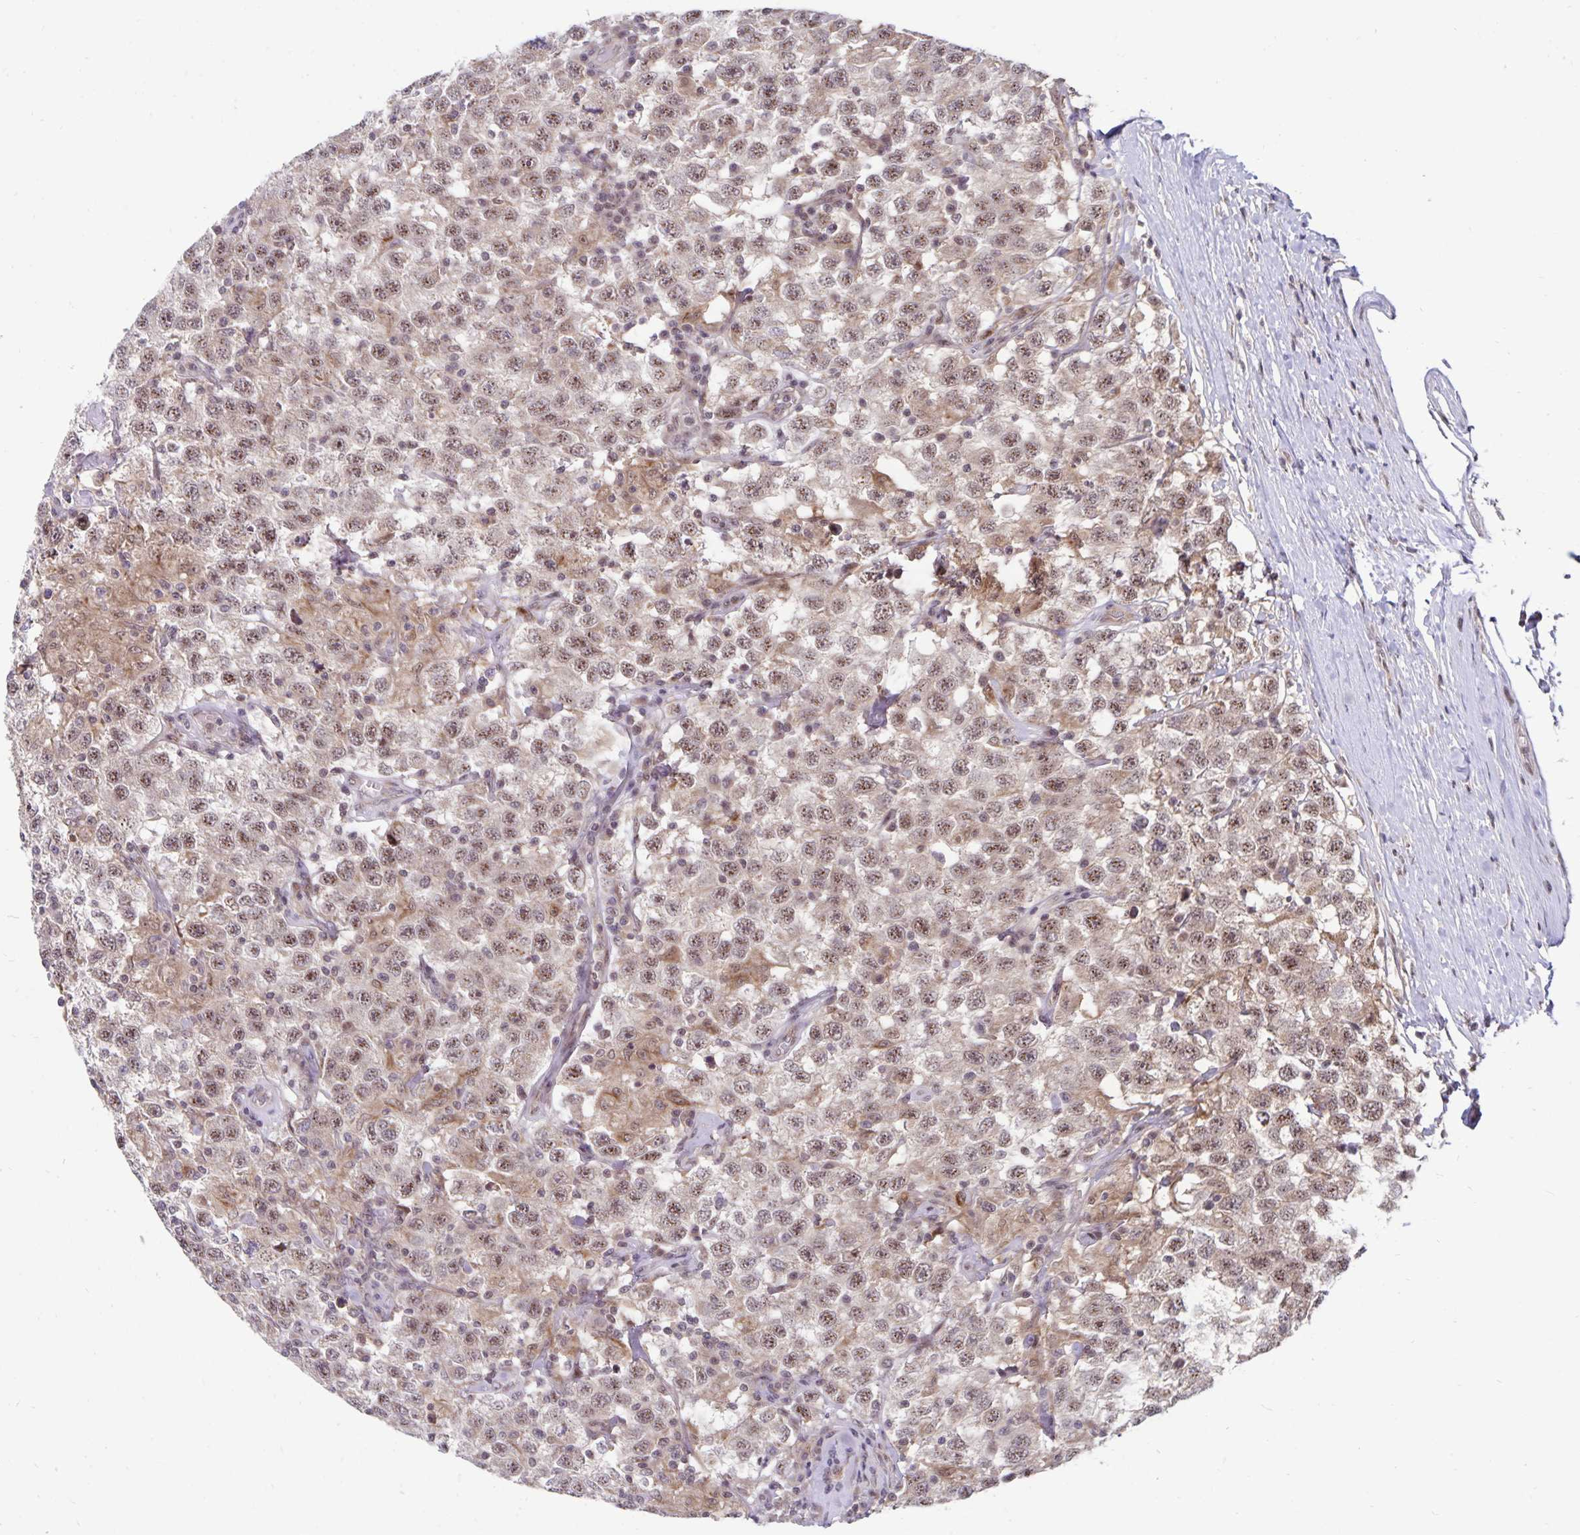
{"staining": {"intensity": "weak", "quantity": ">75%", "location": "nuclear"}, "tissue": "testis cancer", "cell_type": "Tumor cells", "image_type": "cancer", "snomed": [{"axis": "morphology", "description": "Seminoma, NOS"}, {"axis": "topography", "description": "Testis"}], "caption": "Seminoma (testis) was stained to show a protein in brown. There is low levels of weak nuclear expression in approximately >75% of tumor cells. (IHC, brightfield microscopy, high magnification).", "gene": "EXOC6B", "patient": {"sex": "male", "age": 41}}